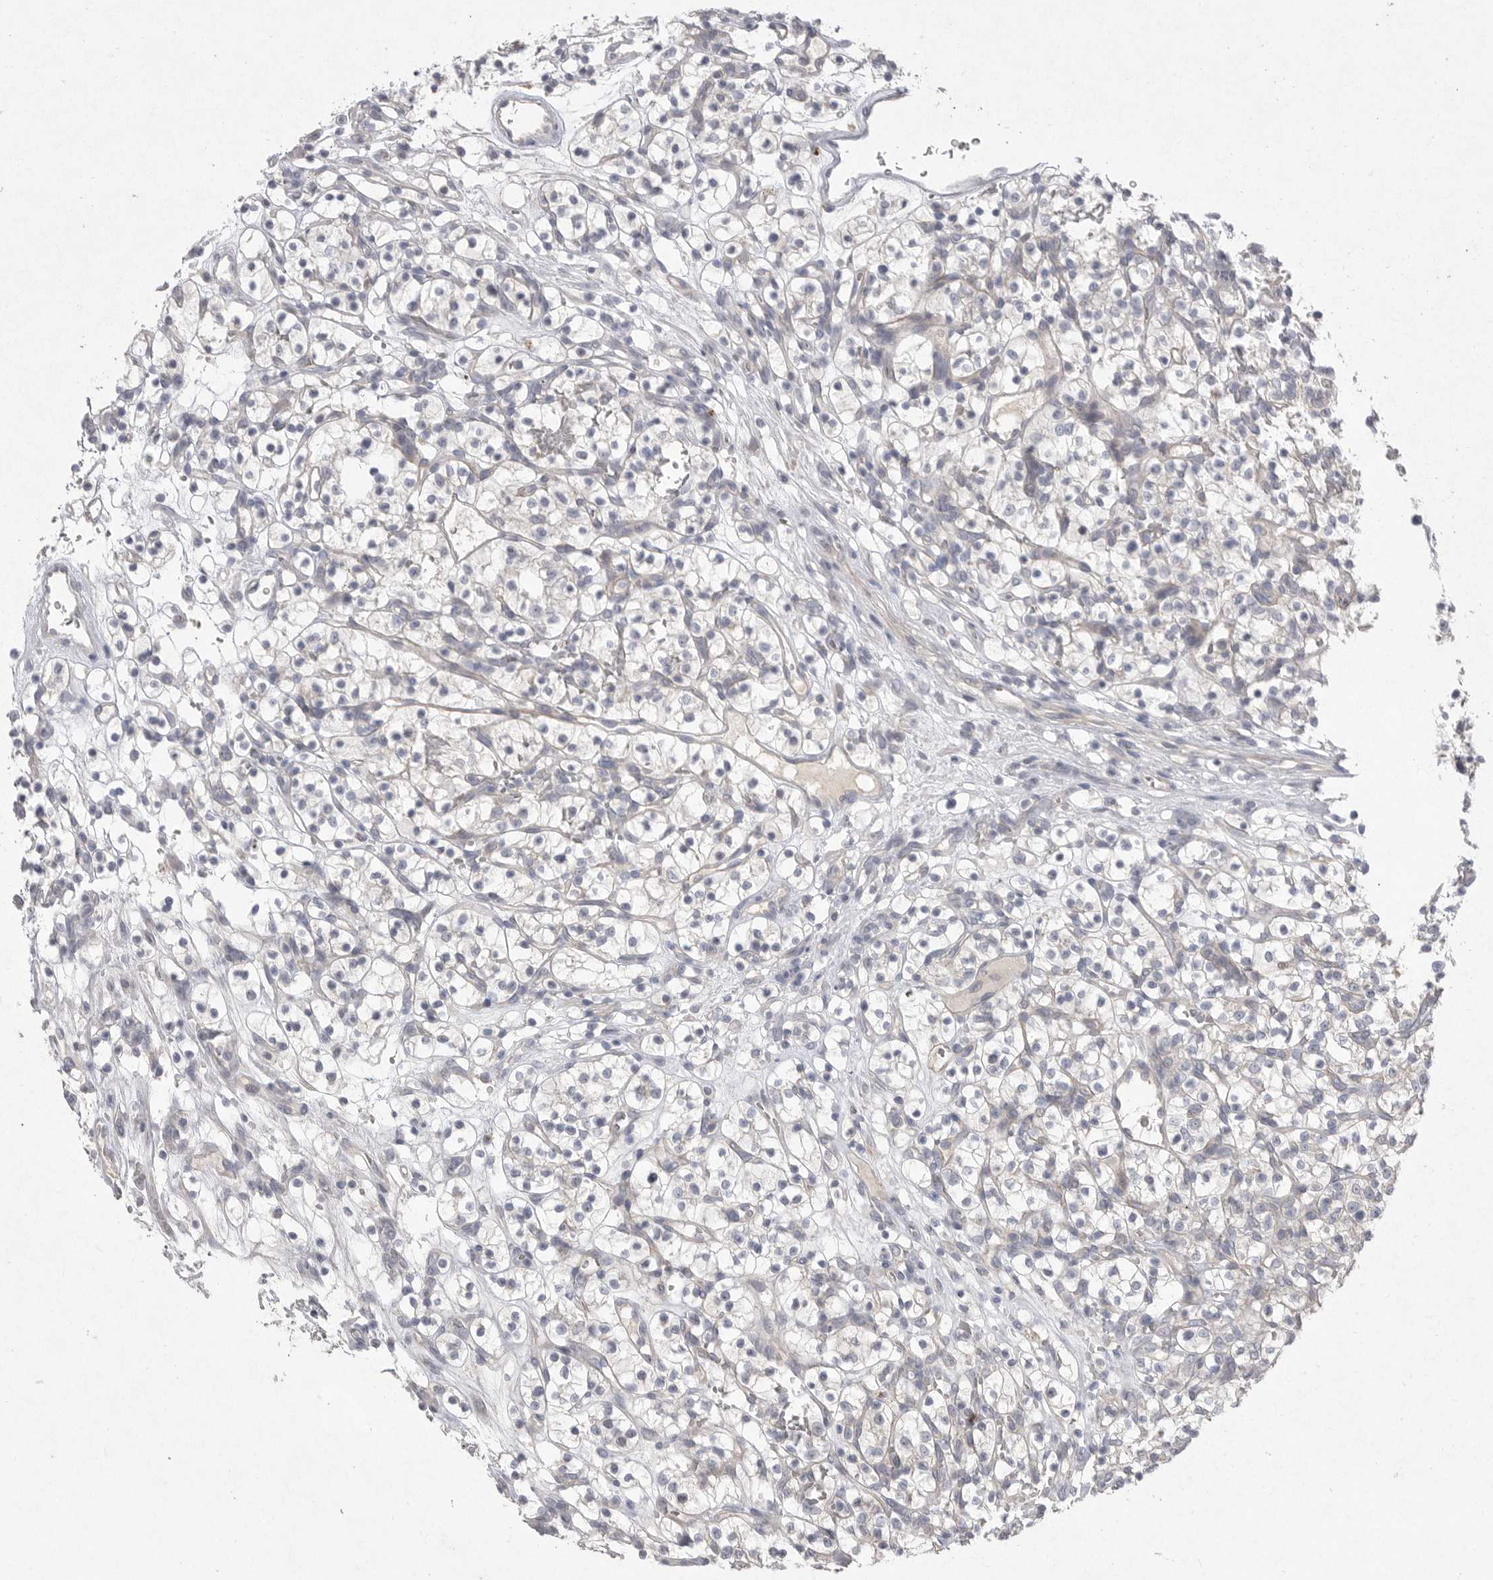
{"staining": {"intensity": "negative", "quantity": "none", "location": "none"}, "tissue": "renal cancer", "cell_type": "Tumor cells", "image_type": "cancer", "snomed": [{"axis": "morphology", "description": "Adenocarcinoma, NOS"}, {"axis": "topography", "description": "Kidney"}], "caption": "Renal adenocarcinoma stained for a protein using immunohistochemistry (IHC) demonstrates no expression tumor cells.", "gene": "VANGL2", "patient": {"sex": "female", "age": 57}}